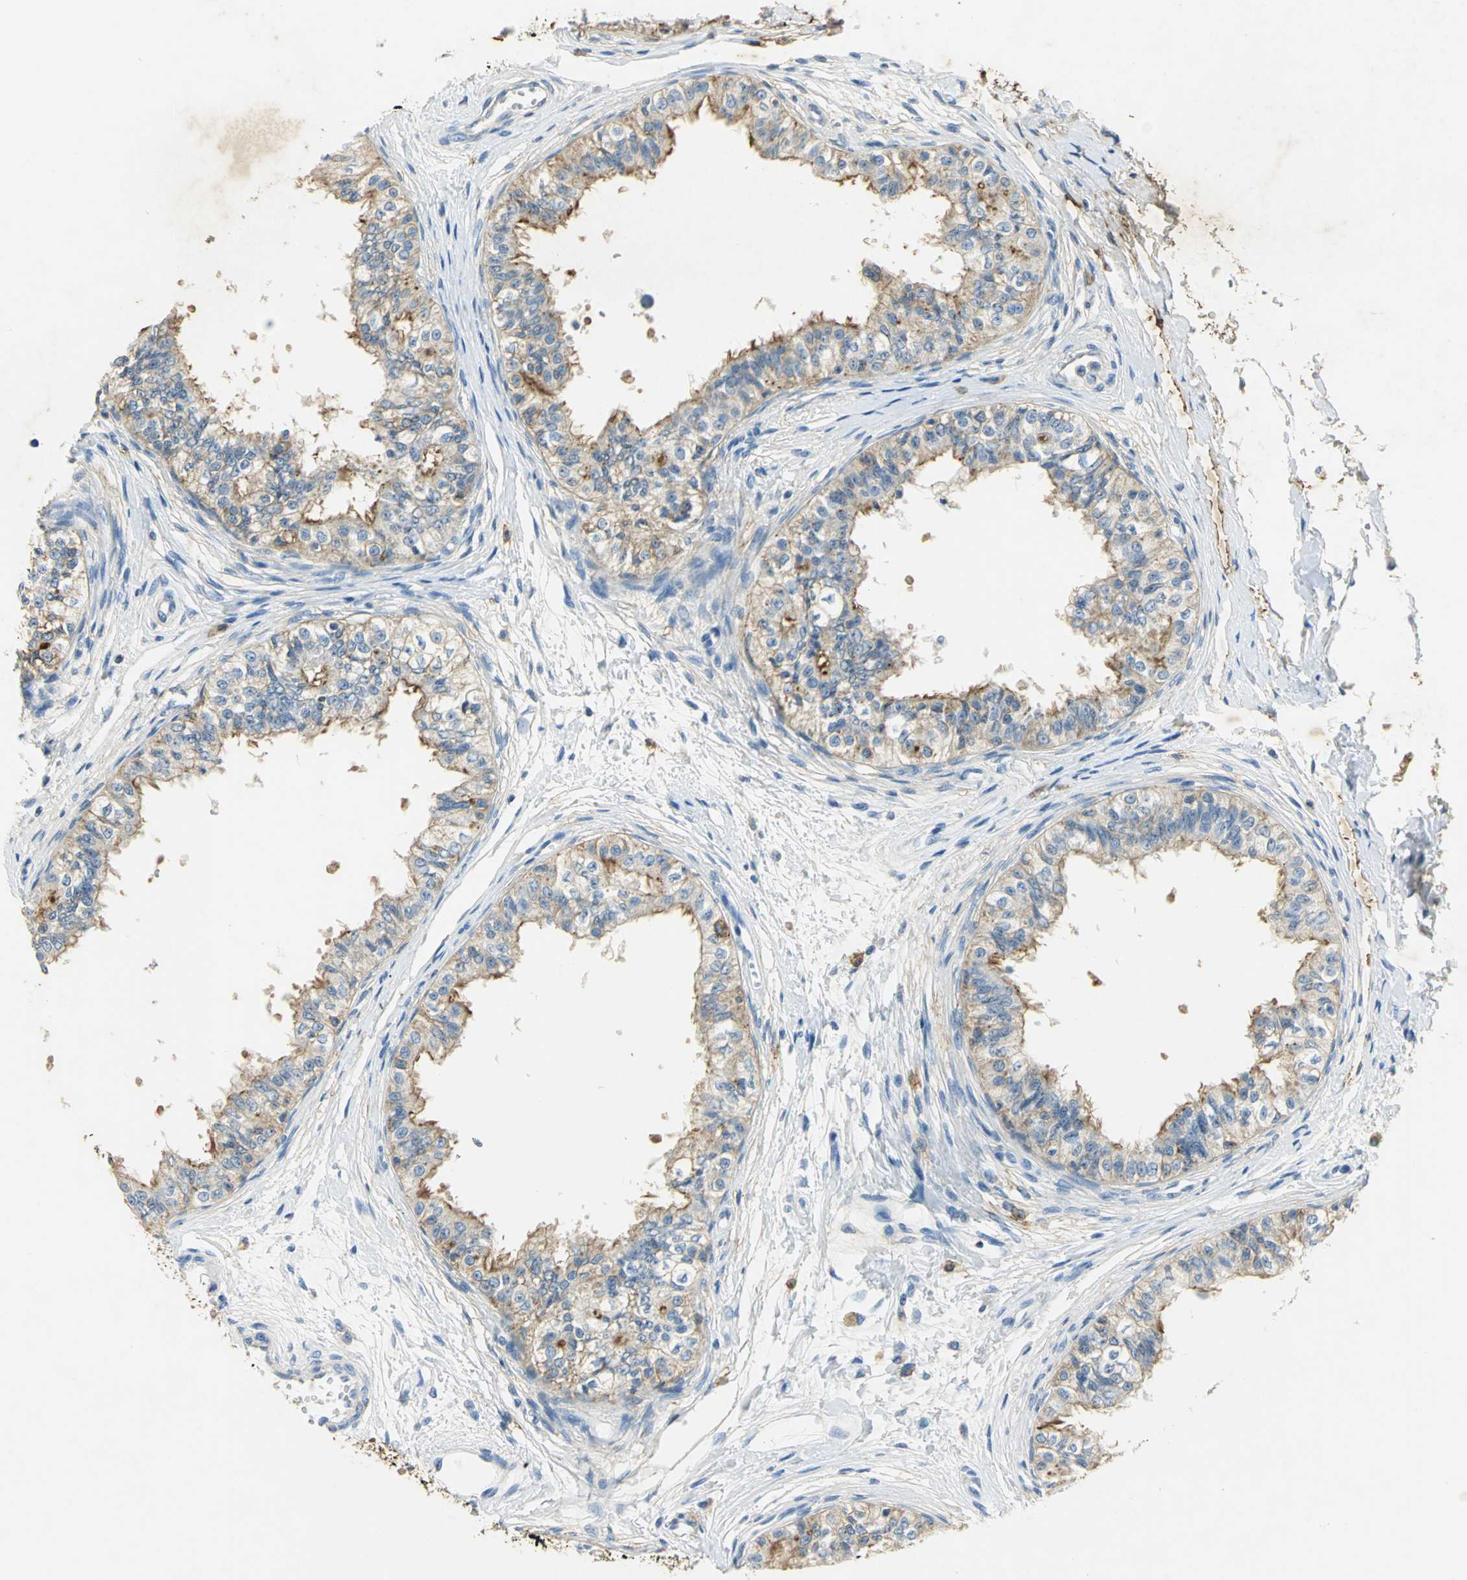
{"staining": {"intensity": "moderate", "quantity": "25%-75%", "location": "cytoplasmic/membranous"}, "tissue": "epididymis", "cell_type": "Glandular cells", "image_type": "normal", "snomed": [{"axis": "morphology", "description": "Normal tissue, NOS"}, {"axis": "morphology", "description": "Adenocarcinoma, metastatic, NOS"}, {"axis": "topography", "description": "Testis"}, {"axis": "topography", "description": "Epididymis"}], "caption": "DAB (3,3'-diaminobenzidine) immunohistochemical staining of unremarkable human epididymis displays moderate cytoplasmic/membranous protein staining in about 25%-75% of glandular cells.", "gene": "ANXA4", "patient": {"sex": "male", "age": 26}}